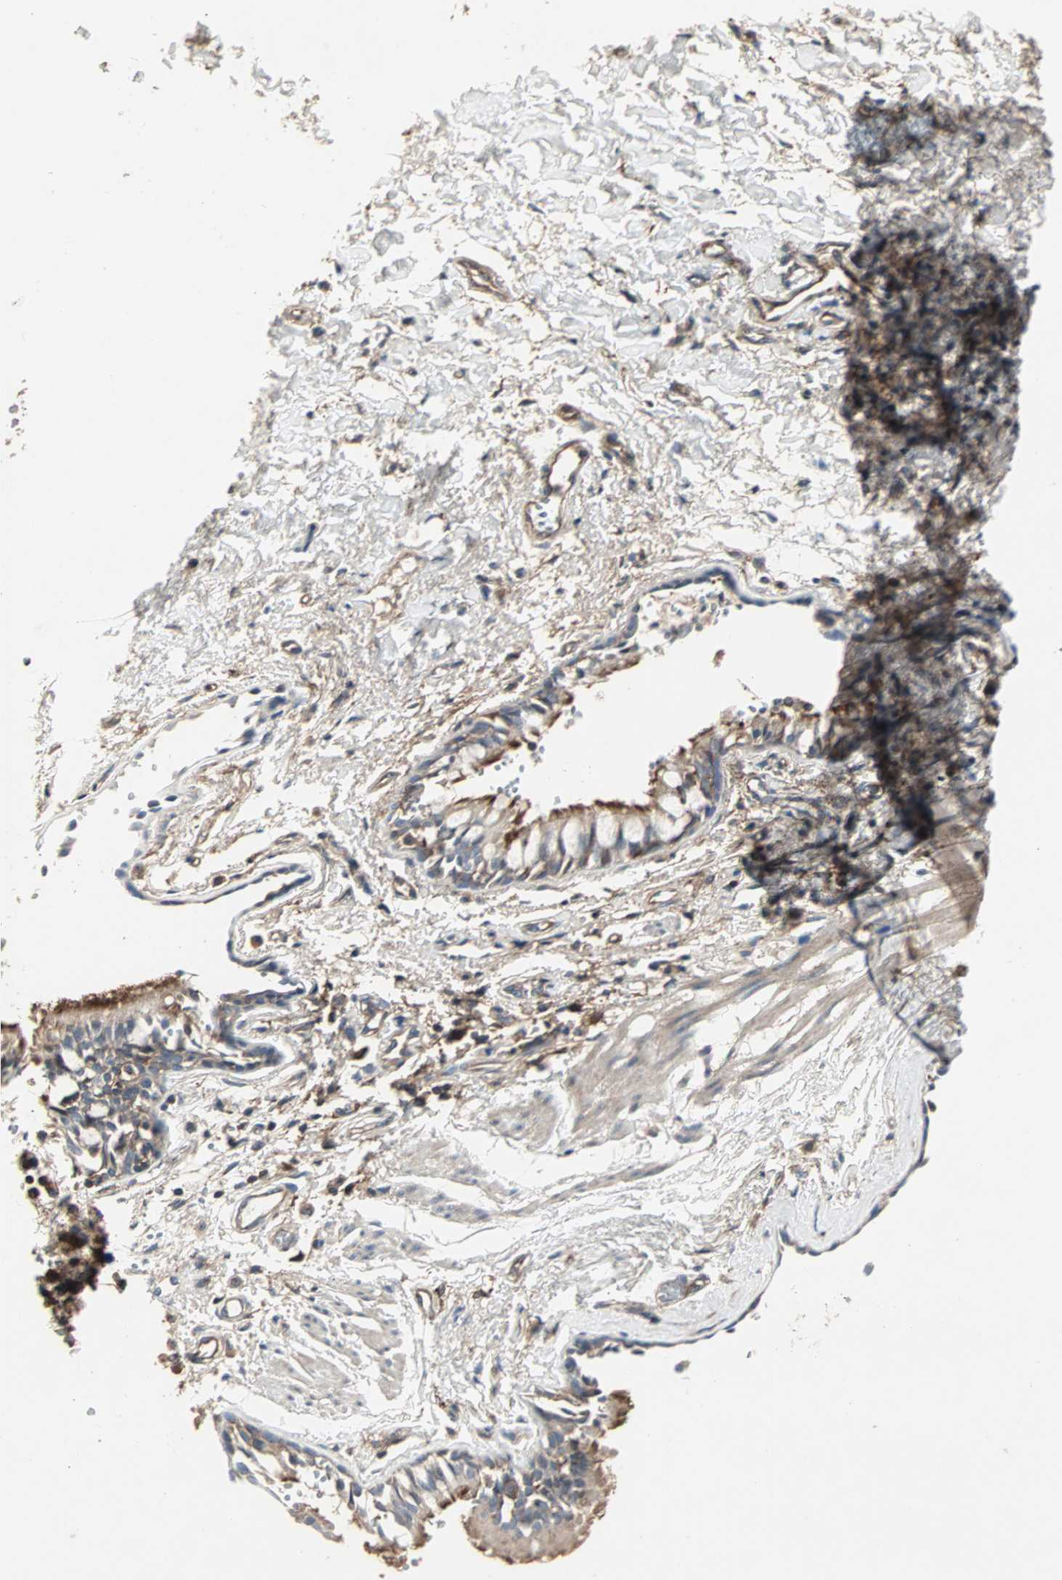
{"staining": {"intensity": "strong", "quantity": ">75%", "location": "cytoplasmic/membranous"}, "tissue": "bronchus", "cell_type": "Respiratory epithelial cells", "image_type": "normal", "snomed": [{"axis": "morphology", "description": "Normal tissue, NOS"}, {"axis": "topography", "description": "Bronchus"}, {"axis": "topography", "description": "Lung"}], "caption": "Brown immunohistochemical staining in benign bronchus shows strong cytoplasmic/membranous staining in about >75% of respiratory epithelial cells. (Stains: DAB in brown, nuclei in blue, Microscopy: brightfield microscopy at high magnification).", "gene": "GNAI2", "patient": {"sex": "female", "age": 56}}